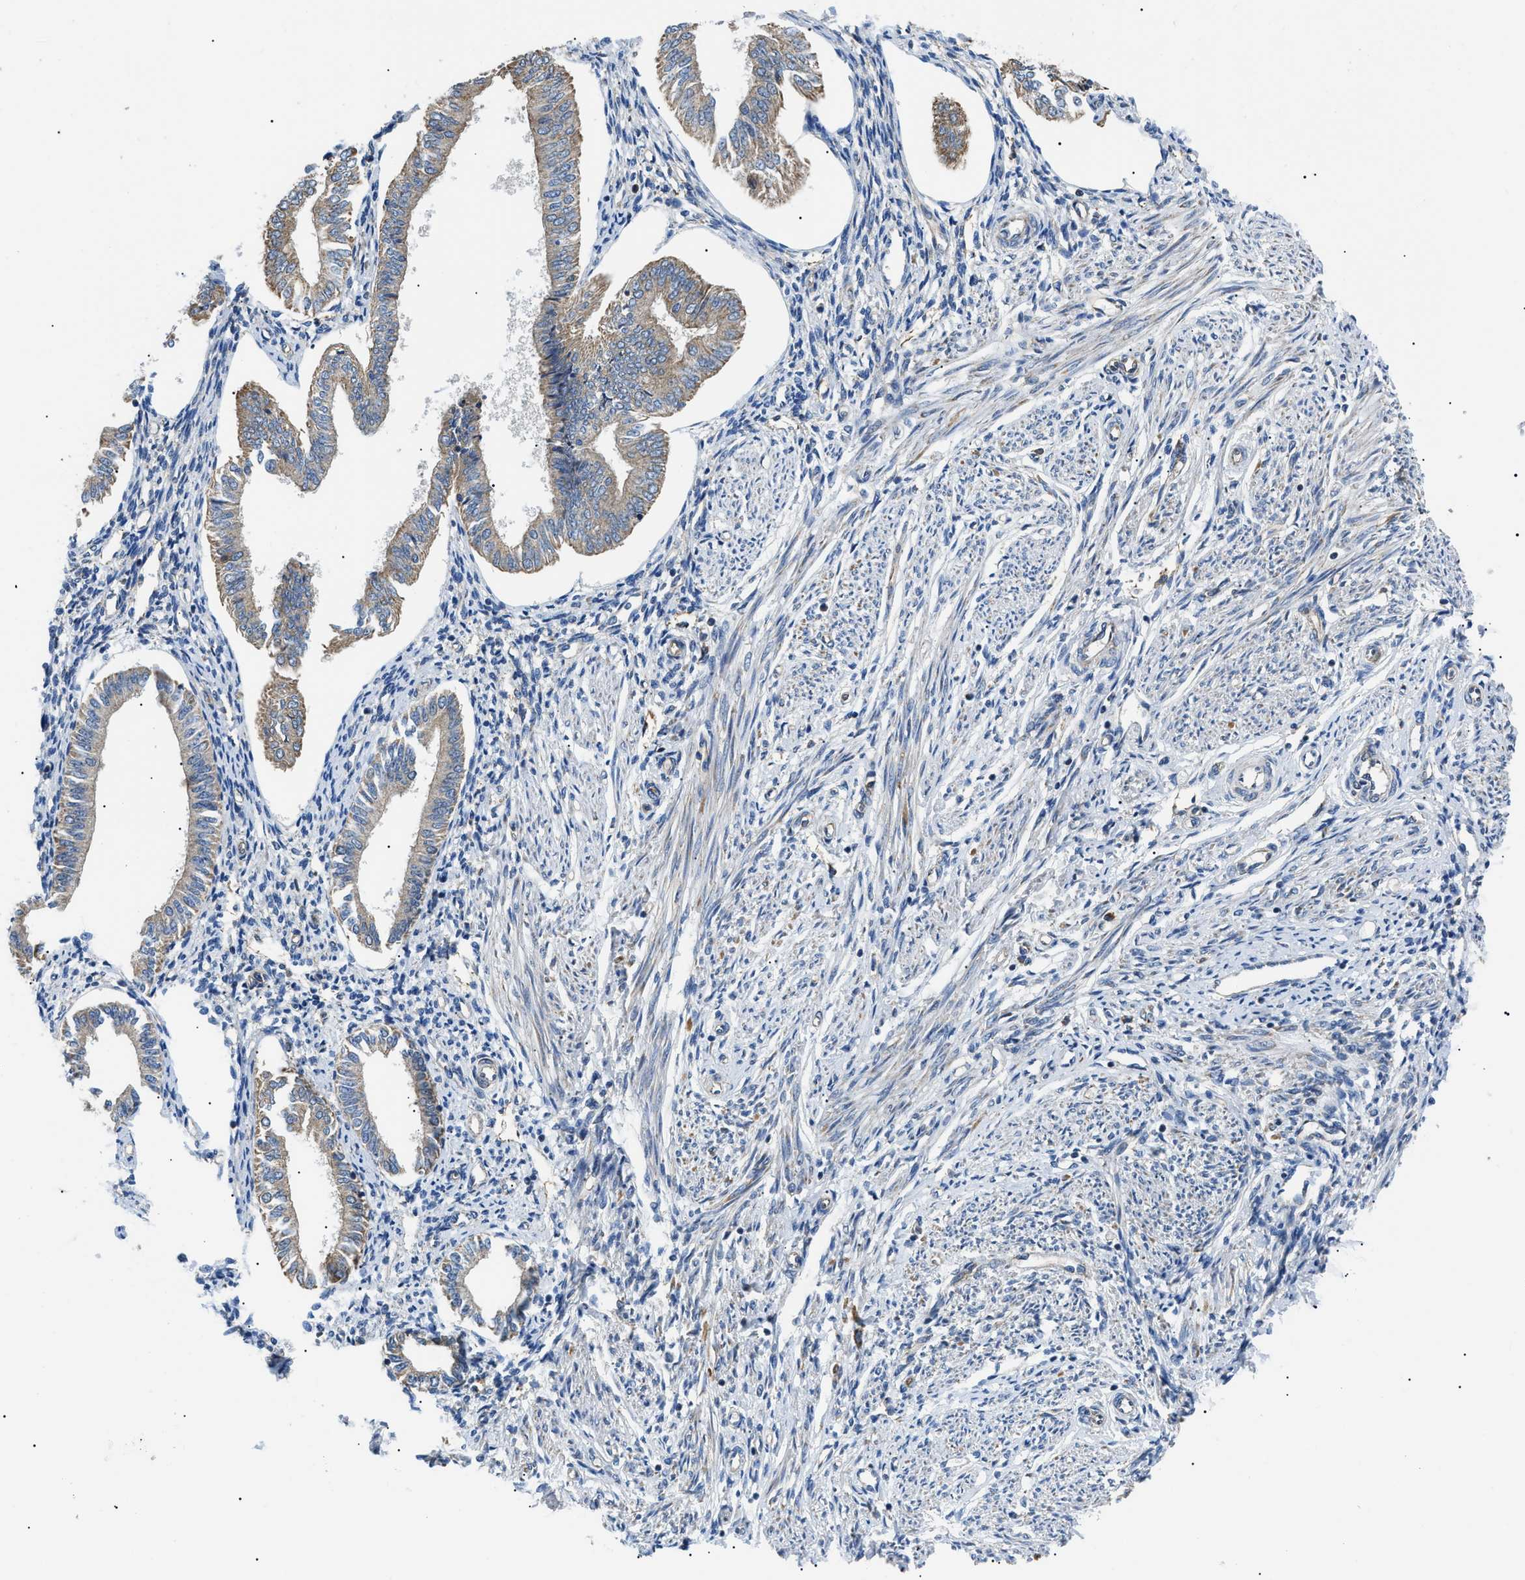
{"staining": {"intensity": "negative", "quantity": "none", "location": "none"}, "tissue": "endometrium", "cell_type": "Cells in endometrial stroma", "image_type": "normal", "snomed": [{"axis": "morphology", "description": "Normal tissue, NOS"}, {"axis": "topography", "description": "Endometrium"}], "caption": "The micrograph reveals no significant positivity in cells in endometrial stroma of endometrium.", "gene": "SRPK1", "patient": {"sex": "female", "age": 50}}